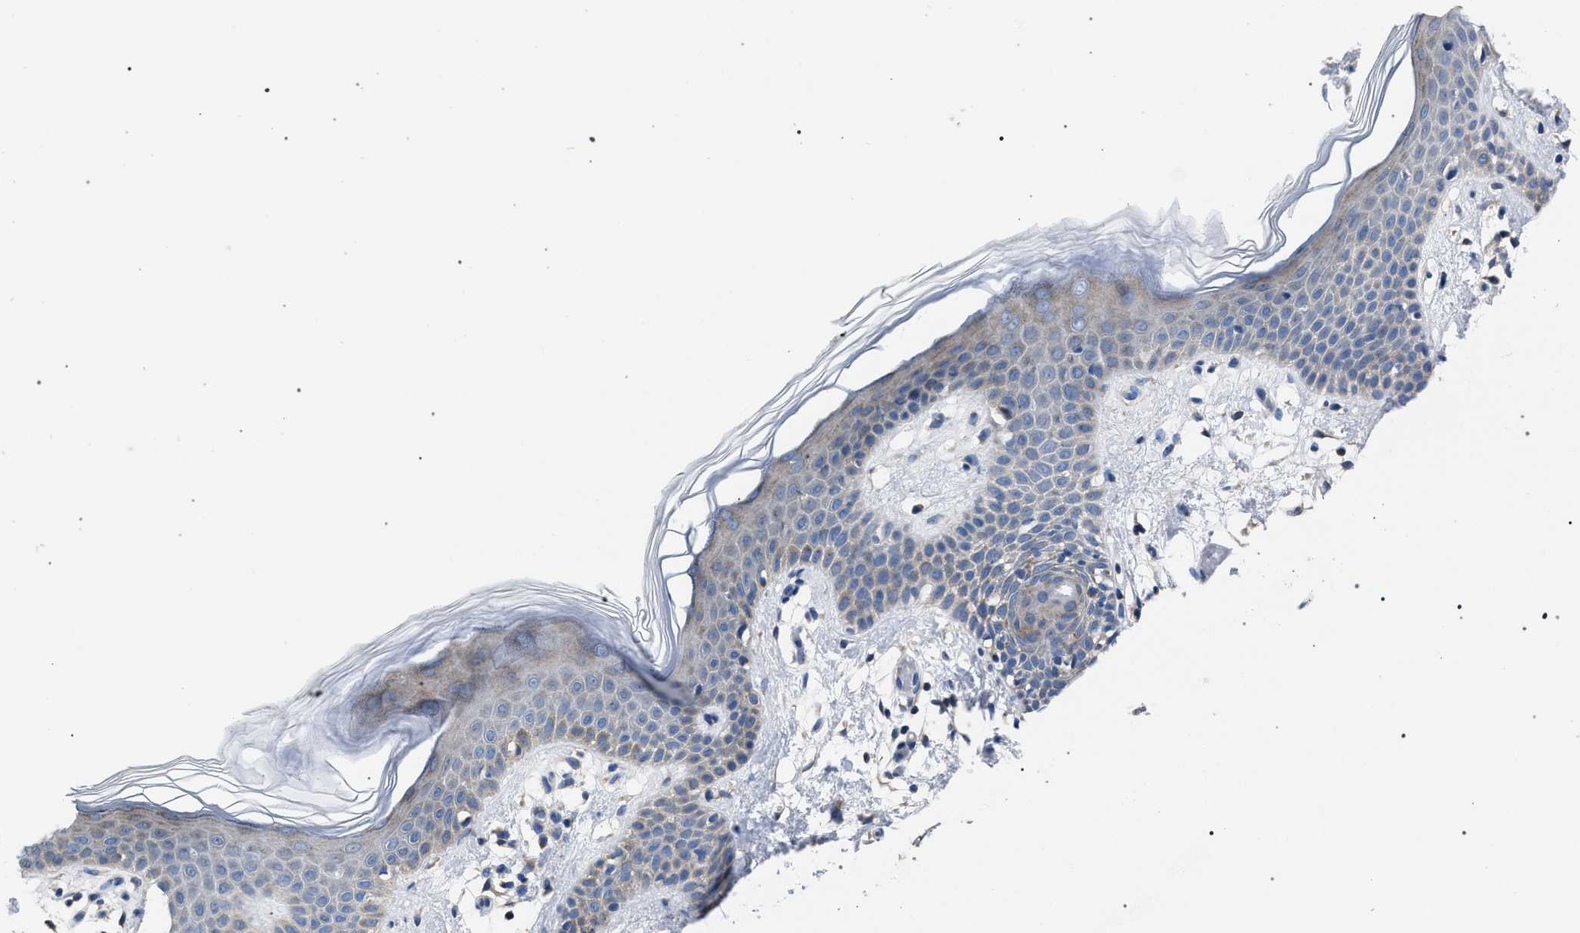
{"staining": {"intensity": "negative", "quantity": "none", "location": "none"}, "tissue": "skin", "cell_type": "Fibroblasts", "image_type": "normal", "snomed": [{"axis": "morphology", "description": "Normal tissue, NOS"}, {"axis": "topography", "description": "Skin"}], "caption": "High magnification brightfield microscopy of unremarkable skin stained with DAB (brown) and counterstained with hematoxylin (blue): fibroblasts show no significant positivity.", "gene": "CRYZ", "patient": {"sex": "male", "age": 53}}